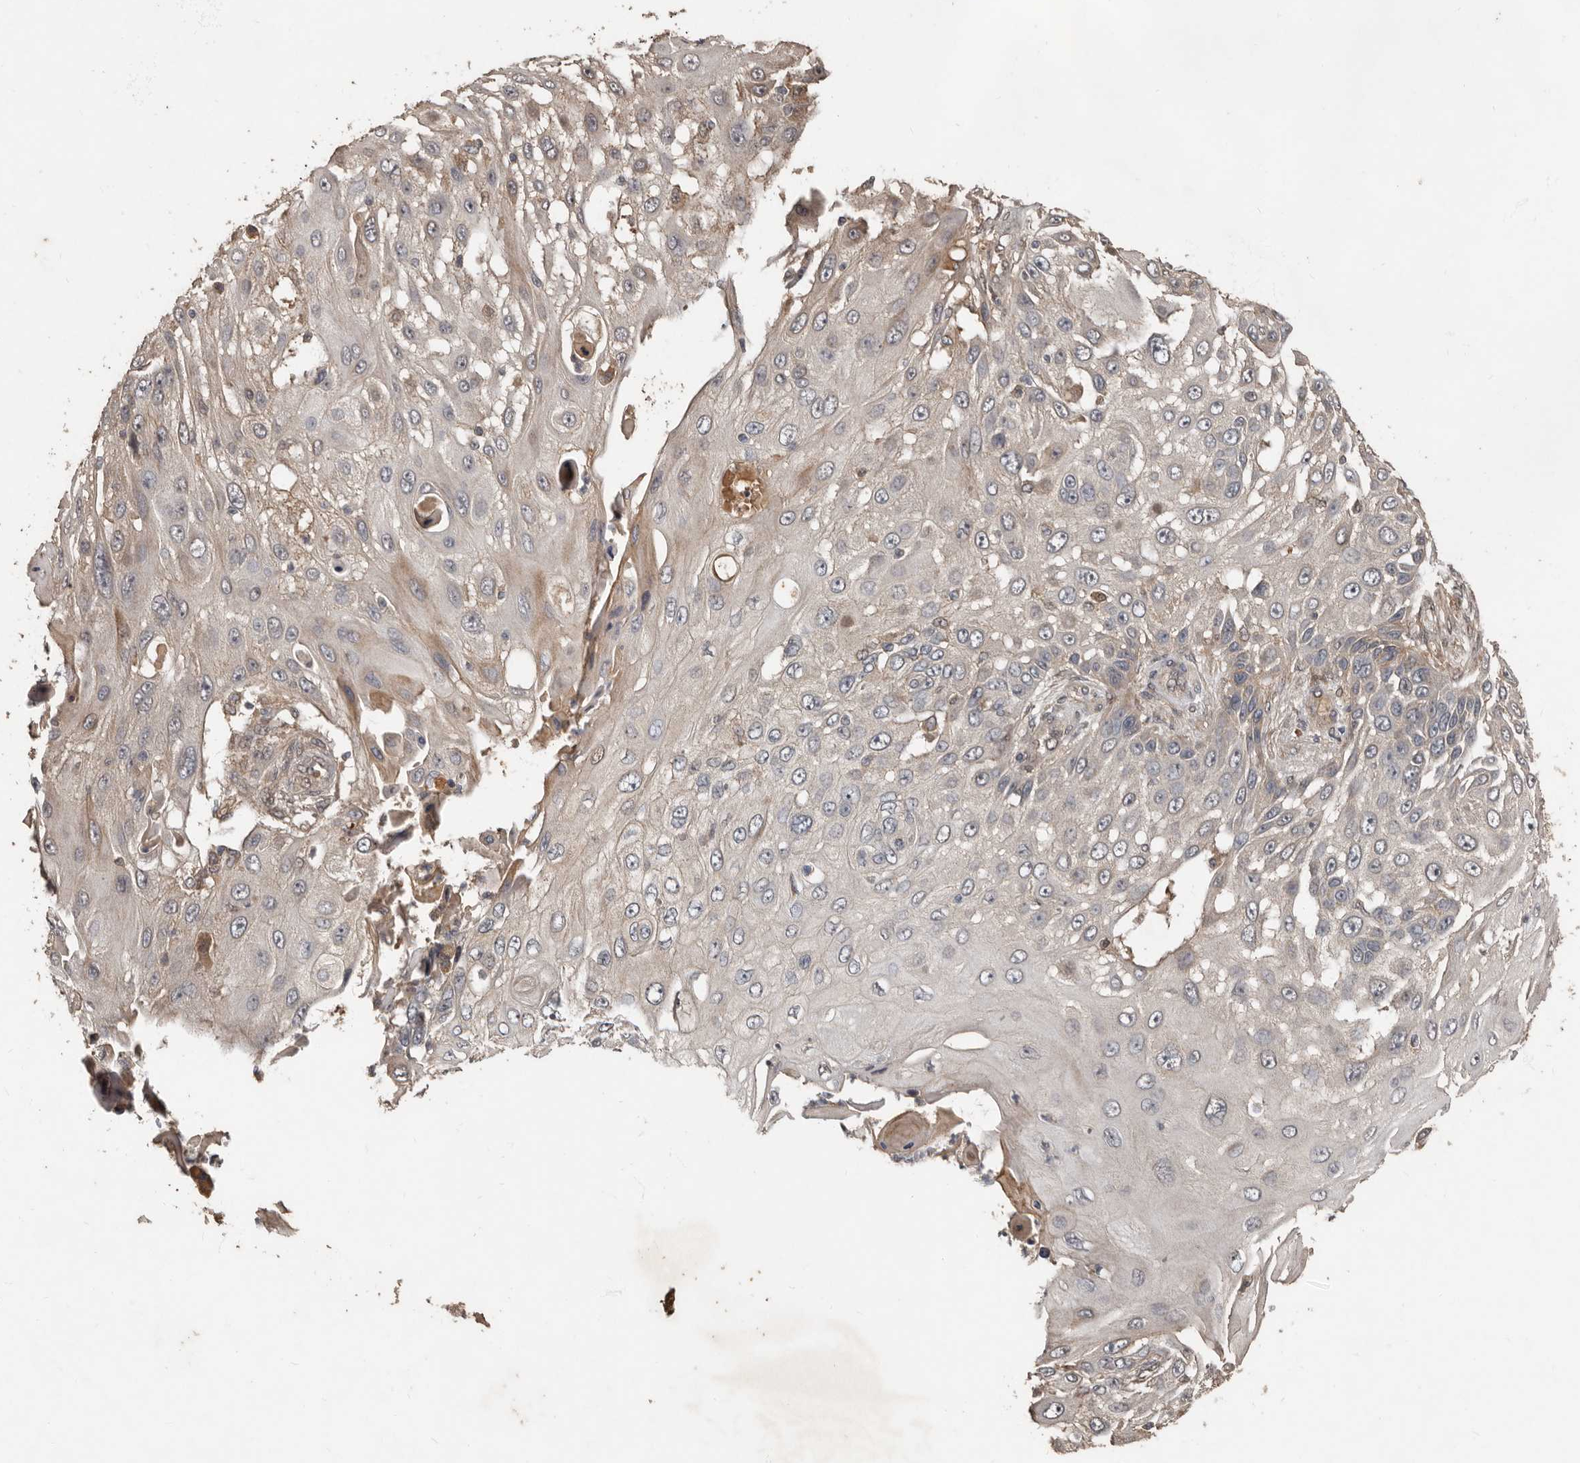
{"staining": {"intensity": "weak", "quantity": "<25%", "location": "cytoplasmic/membranous"}, "tissue": "skin cancer", "cell_type": "Tumor cells", "image_type": "cancer", "snomed": [{"axis": "morphology", "description": "Squamous cell carcinoma, NOS"}, {"axis": "topography", "description": "Skin"}], "caption": "IHC image of human skin squamous cell carcinoma stained for a protein (brown), which shows no staining in tumor cells.", "gene": "KIF26B", "patient": {"sex": "female", "age": 44}}